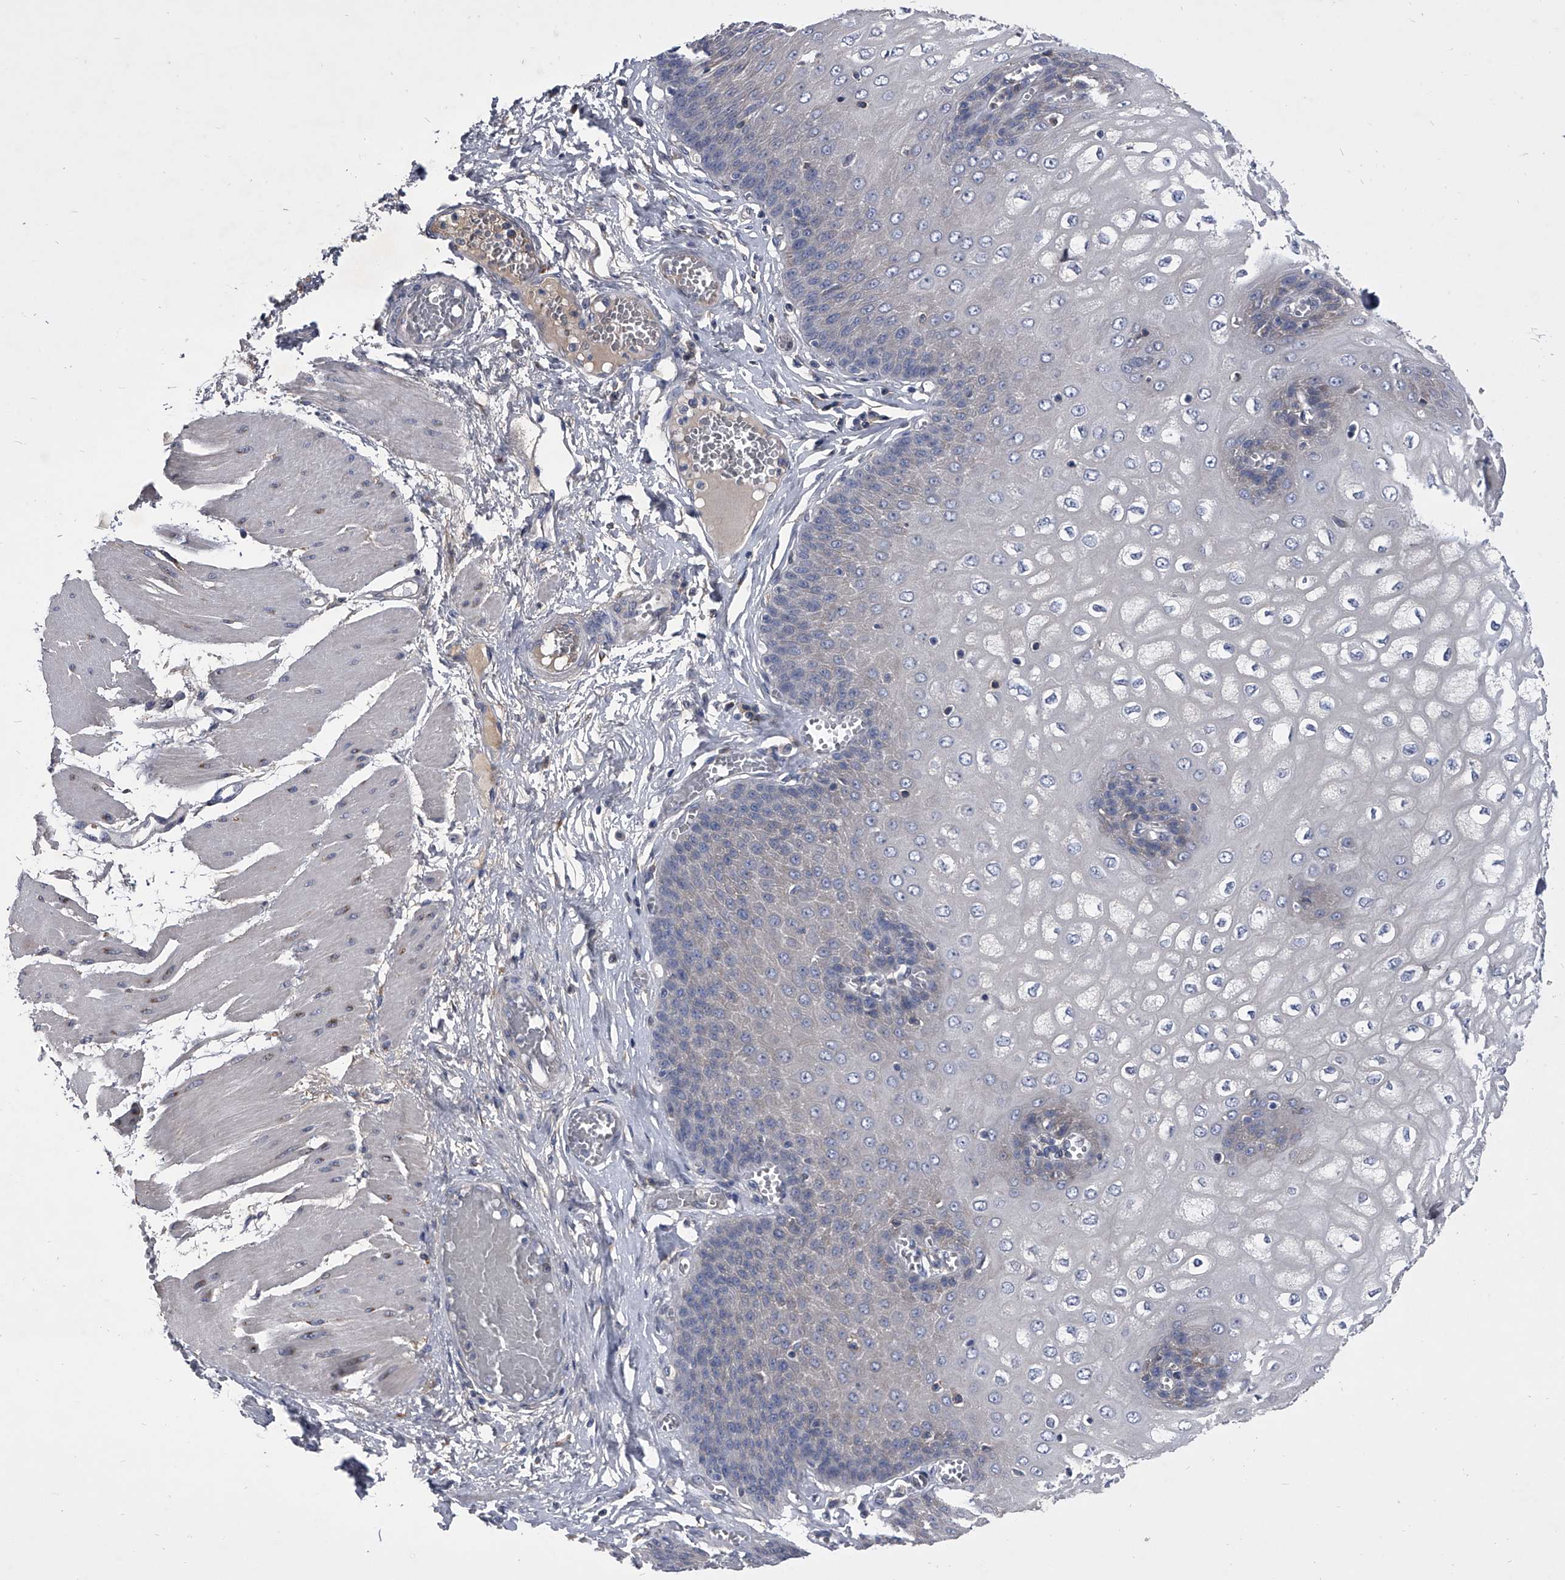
{"staining": {"intensity": "weak", "quantity": "25%-75%", "location": "cytoplasmic/membranous"}, "tissue": "esophagus", "cell_type": "Squamous epithelial cells", "image_type": "normal", "snomed": [{"axis": "morphology", "description": "Normal tissue, NOS"}, {"axis": "topography", "description": "Esophagus"}], "caption": "Esophagus was stained to show a protein in brown. There is low levels of weak cytoplasmic/membranous staining in about 25%-75% of squamous epithelial cells. (DAB (3,3'-diaminobenzidine) IHC with brightfield microscopy, high magnification).", "gene": "CCR4", "patient": {"sex": "male", "age": 60}}